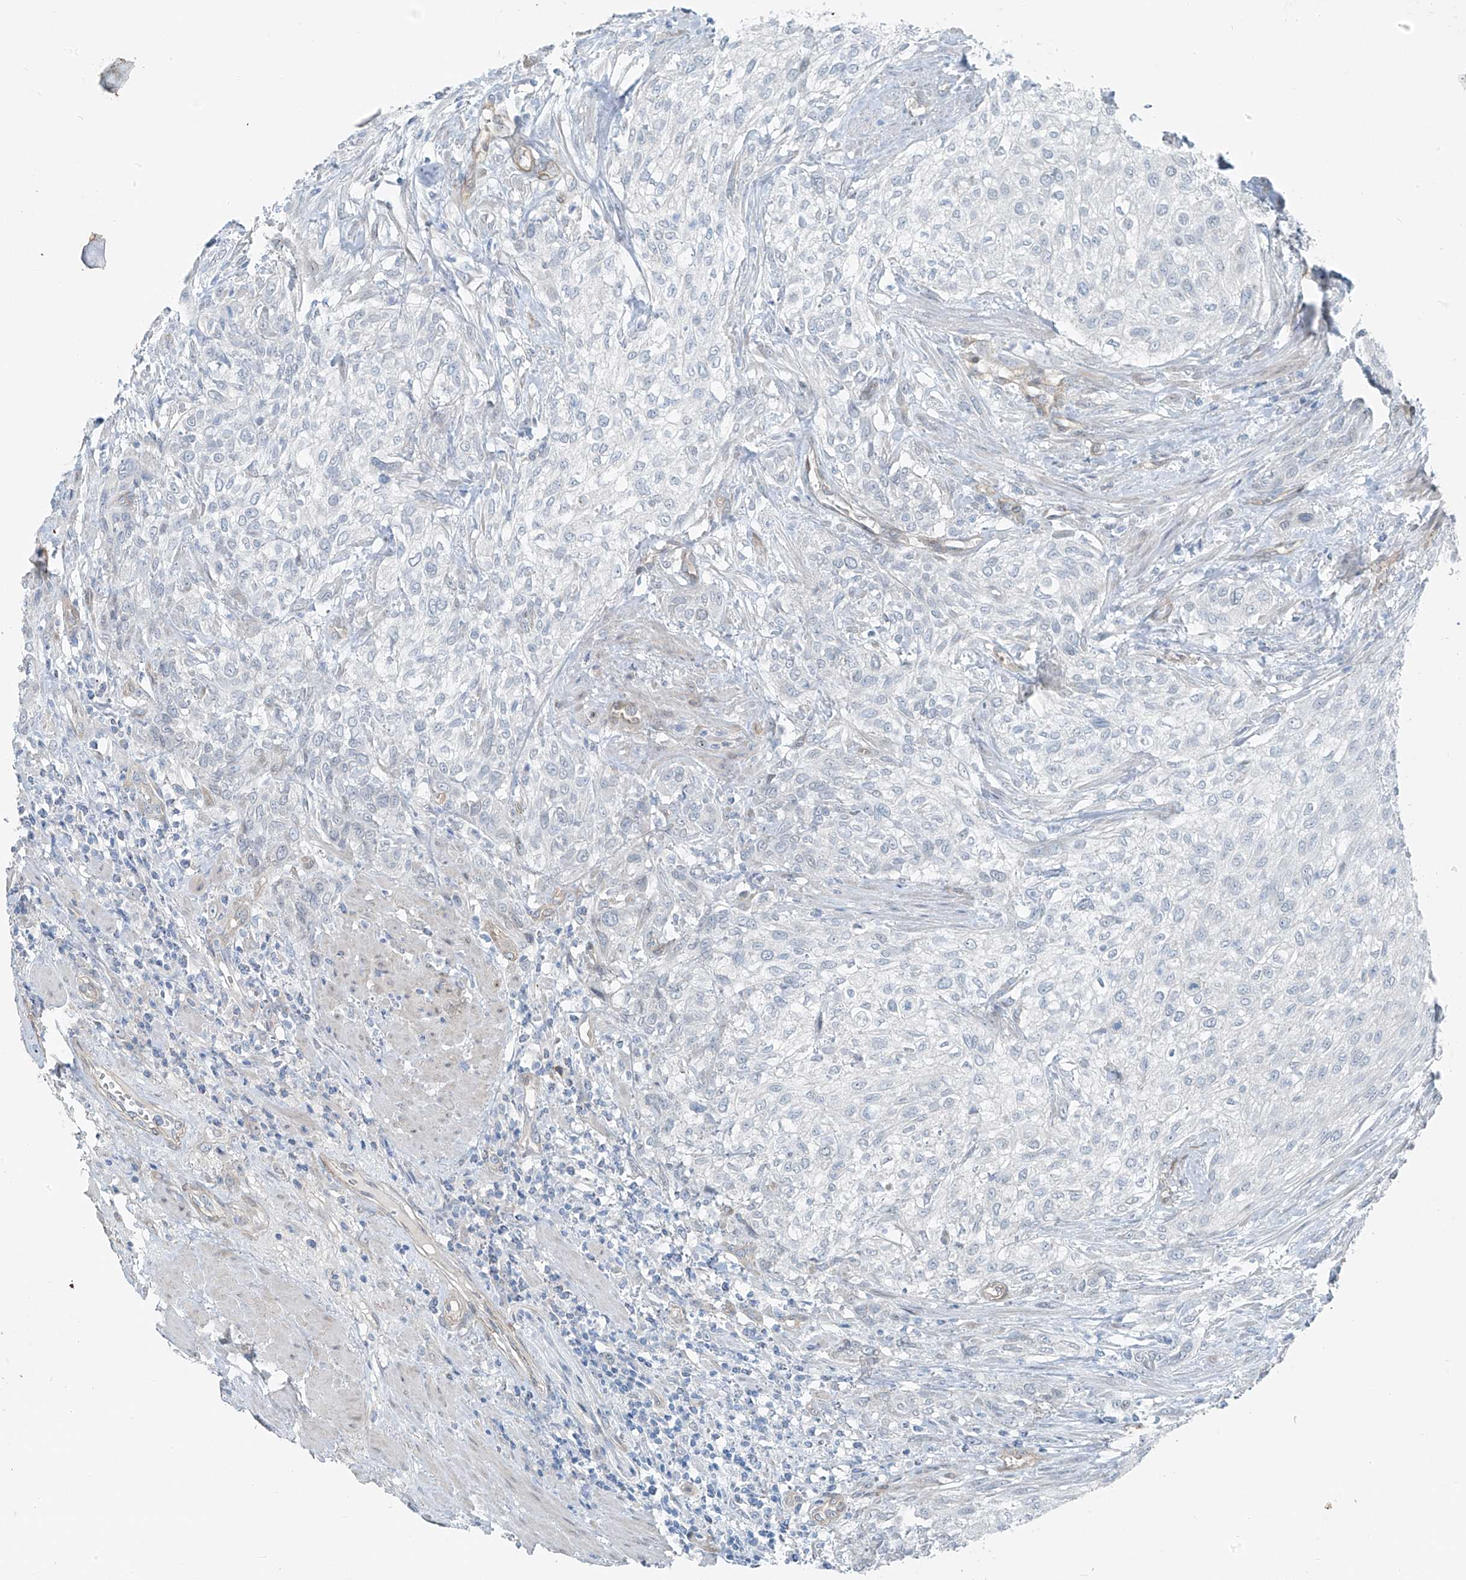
{"staining": {"intensity": "negative", "quantity": "none", "location": "none"}, "tissue": "urothelial cancer", "cell_type": "Tumor cells", "image_type": "cancer", "snomed": [{"axis": "morphology", "description": "Urothelial carcinoma, High grade"}, {"axis": "topography", "description": "Urinary bladder"}], "caption": "The micrograph demonstrates no significant positivity in tumor cells of high-grade urothelial carcinoma.", "gene": "TNS2", "patient": {"sex": "male", "age": 35}}